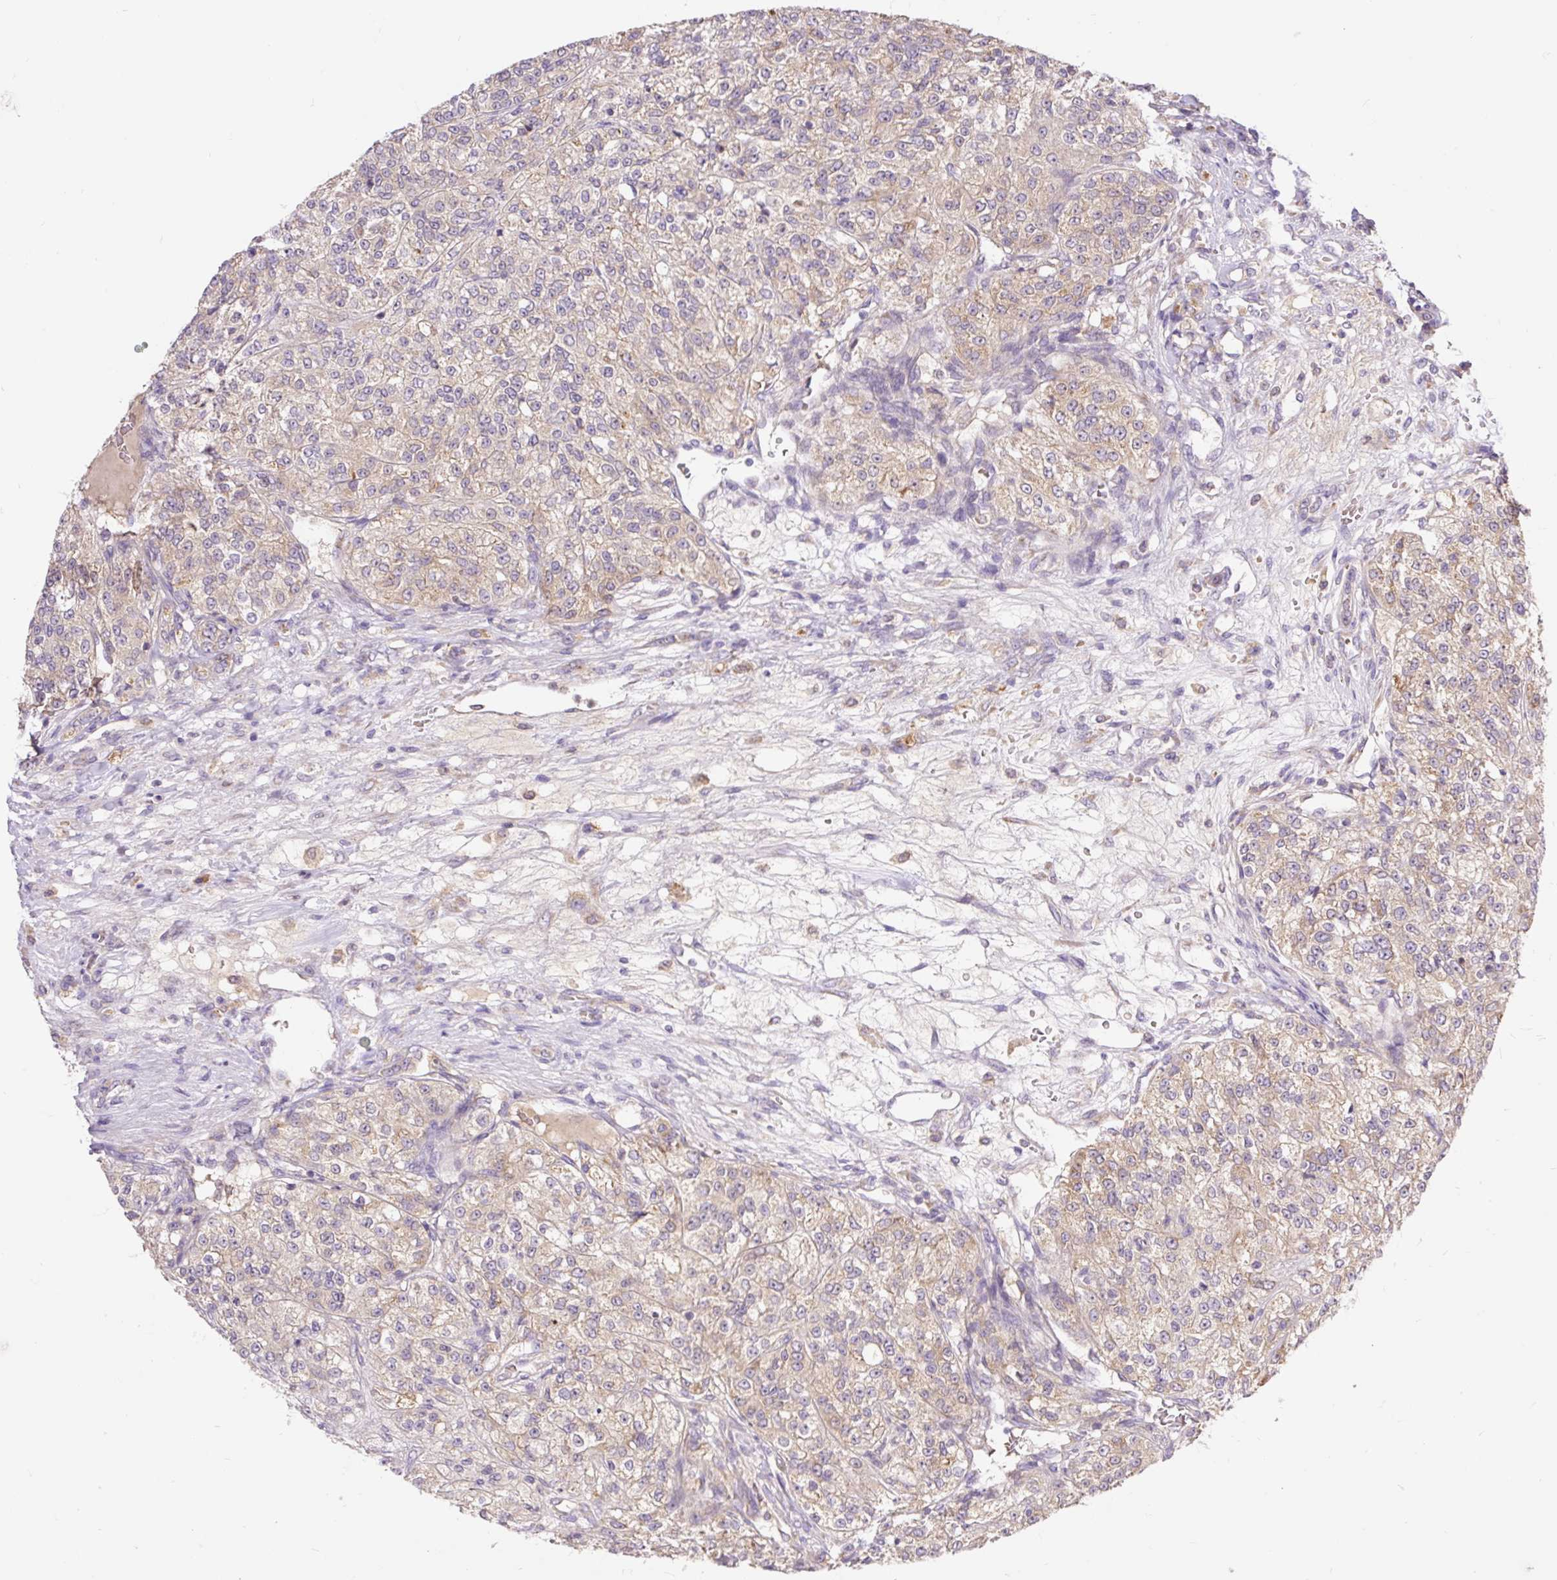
{"staining": {"intensity": "weak", "quantity": "25%-75%", "location": "cytoplasmic/membranous"}, "tissue": "renal cancer", "cell_type": "Tumor cells", "image_type": "cancer", "snomed": [{"axis": "morphology", "description": "Adenocarcinoma, NOS"}, {"axis": "topography", "description": "Kidney"}], "caption": "High-magnification brightfield microscopy of renal cancer (adenocarcinoma) stained with DAB (brown) and counterstained with hematoxylin (blue). tumor cells exhibit weak cytoplasmic/membranous positivity is present in approximately25%-75% of cells.", "gene": "SEC63", "patient": {"sex": "female", "age": 63}}